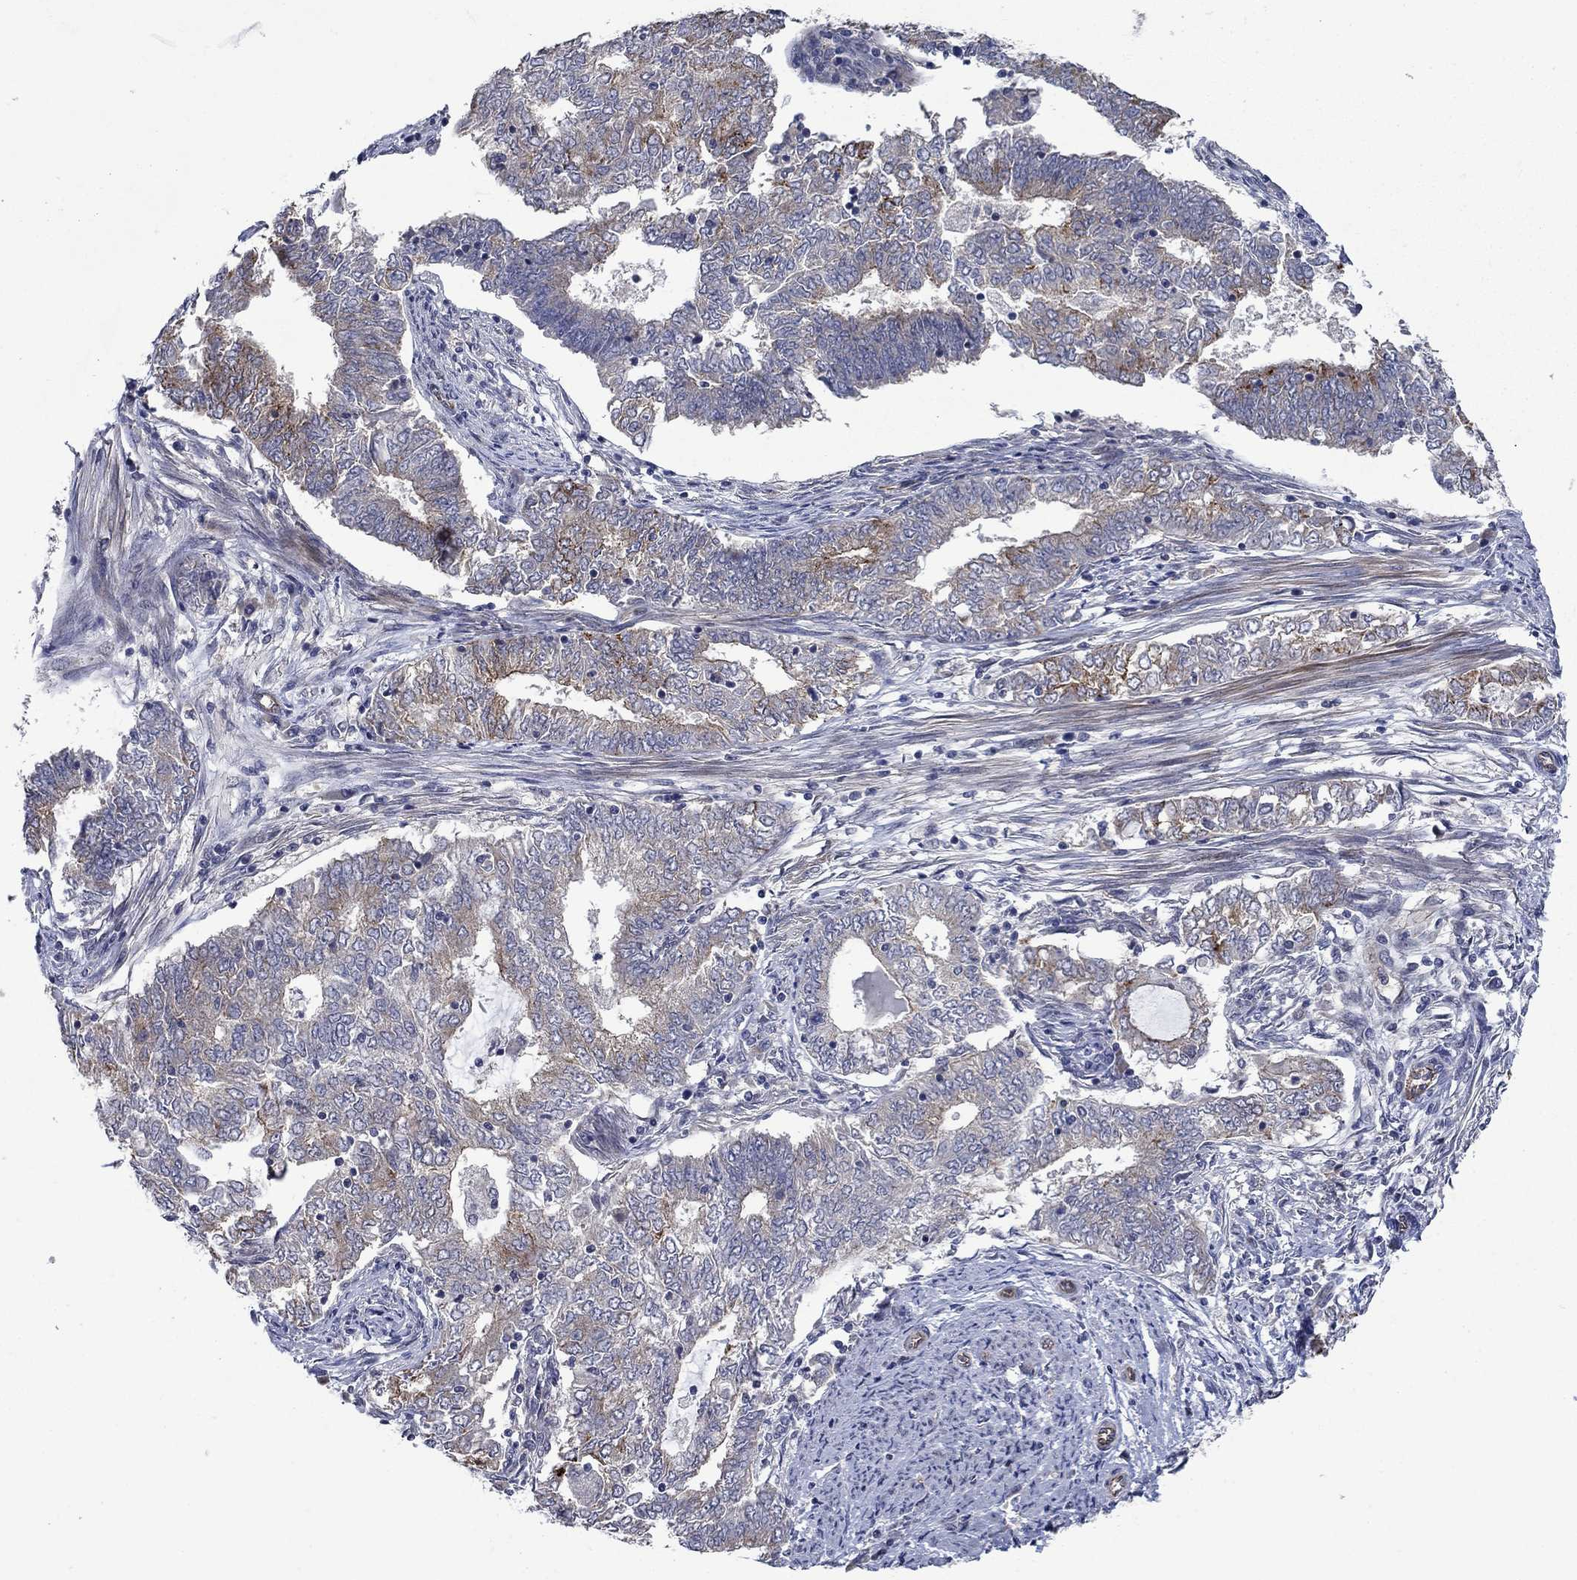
{"staining": {"intensity": "moderate", "quantity": "<25%", "location": "cytoplasmic/membranous"}, "tissue": "endometrial cancer", "cell_type": "Tumor cells", "image_type": "cancer", "snomed": [{"axis": "morphology", "description": "Adenocarcinoma, NOS"}, {"axis": "topography", "description": "Endometrium"}], "caption": "The histopathology image demonstrates immunohistochemical staining of adenocarcinoma (endometrial). There is moderate cytoplasmic/membranous staining is appreciated in approximately <25% of tumor cells.", "gene": "SLC7A1", "patient": {"sex": "female", "age": 62}}